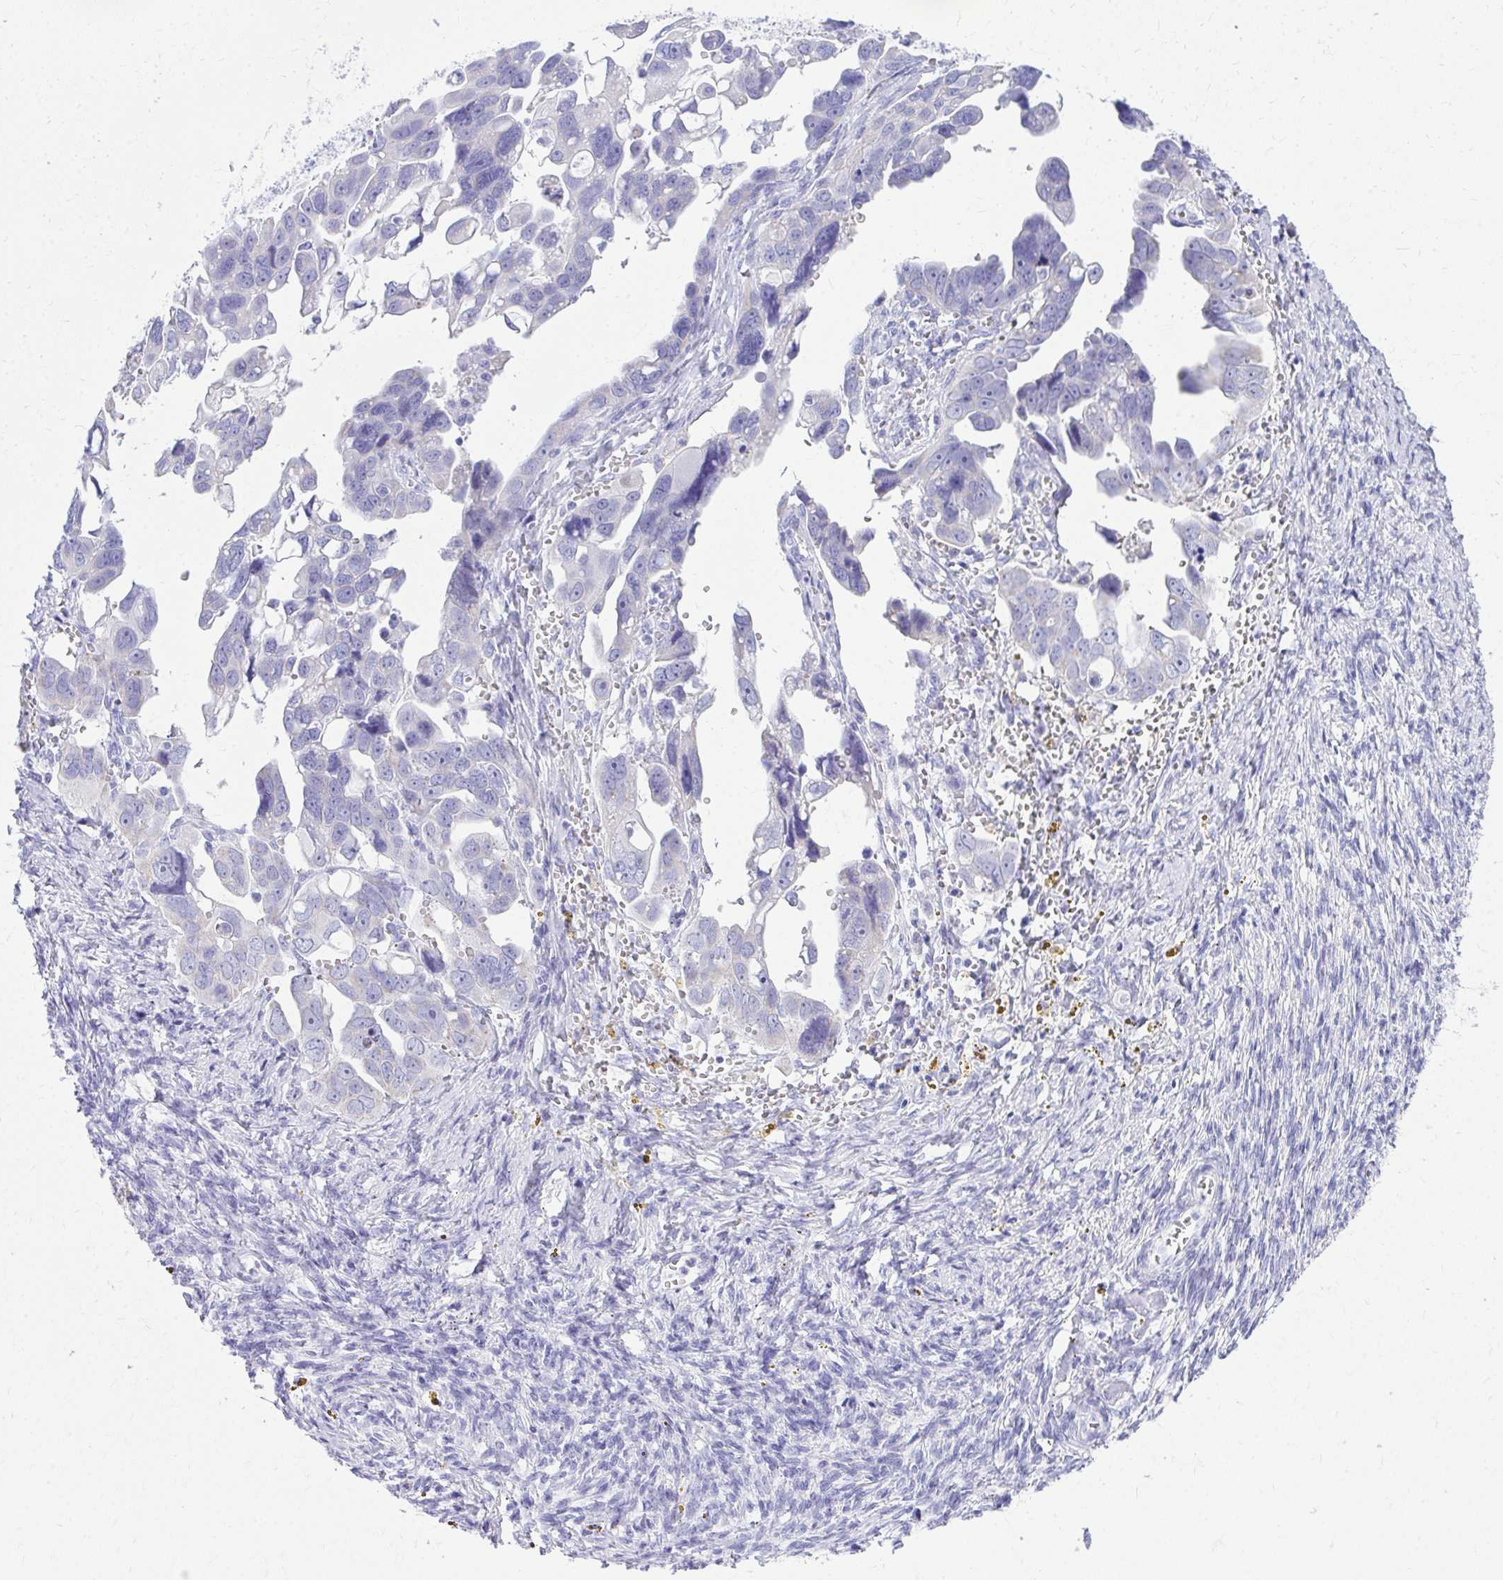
{"staining": {"intensity": "negative", "quantity": "none", "location": "none"}, "tissue": "ovarian cancer", "cell_type": "Tumor cells", "image_type": "cancer", "snomed": [{"axis": "morphology", "description": "Cystadenocarcinoma, serous, NOS"}, {"axis": "topography", "description": "Ovary"}], "caption": "There is no significant expression in tumor cells of ovarian cancer. Brightfield microscopy of IHC stained with DAB (brown) and hematoxylin (blue), captured at high magnification.", "gene": "RALYL", "patient": {"sex": "female", "age": 59}}